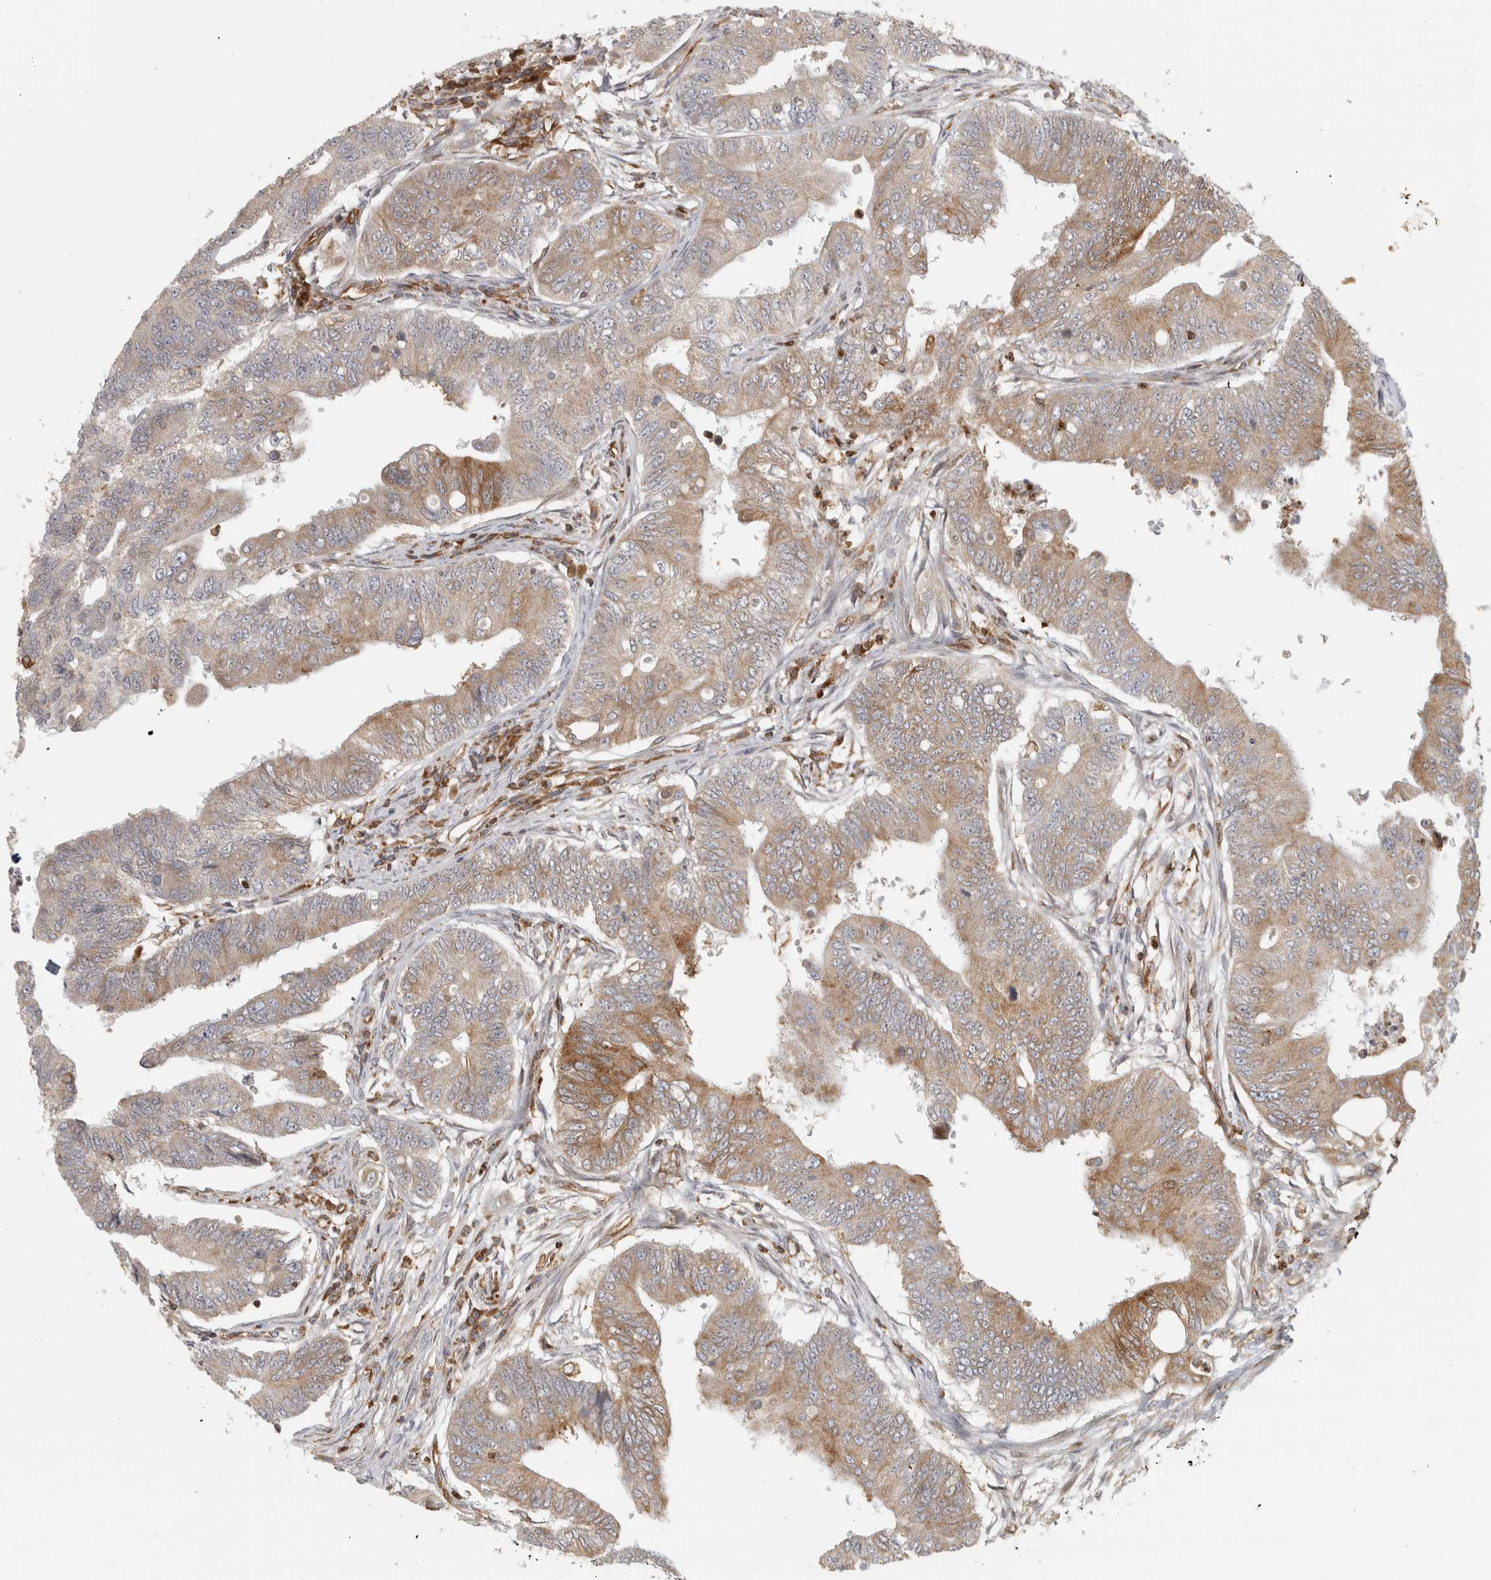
{"staining": {"intensity": "moderate", "quantity": "25%-75%", "location": "cytoplasmic/membranous"}, "tissue": "colorectal cancer", "cell_type": "Tumor cells", "image_type": "cancer", "snomed": [{"axis": "morphology", "description": "Adenoma, NOS"}, {"axis": "morphology", "description": "Adenocarcinoma, NOS"}, {"axis": "topography", "description": "Colon"}], "caption": "Protein staining exhibits moderate cytoplasmic/membranous expression in approximately 25%-75% of tumor cells in adenocarcinoma (colorectal). The protein is shown in brown color, while the nuclei are stained blue.", "gene": "HLA-E", "patient": {"sex": "male", "age": 79}}